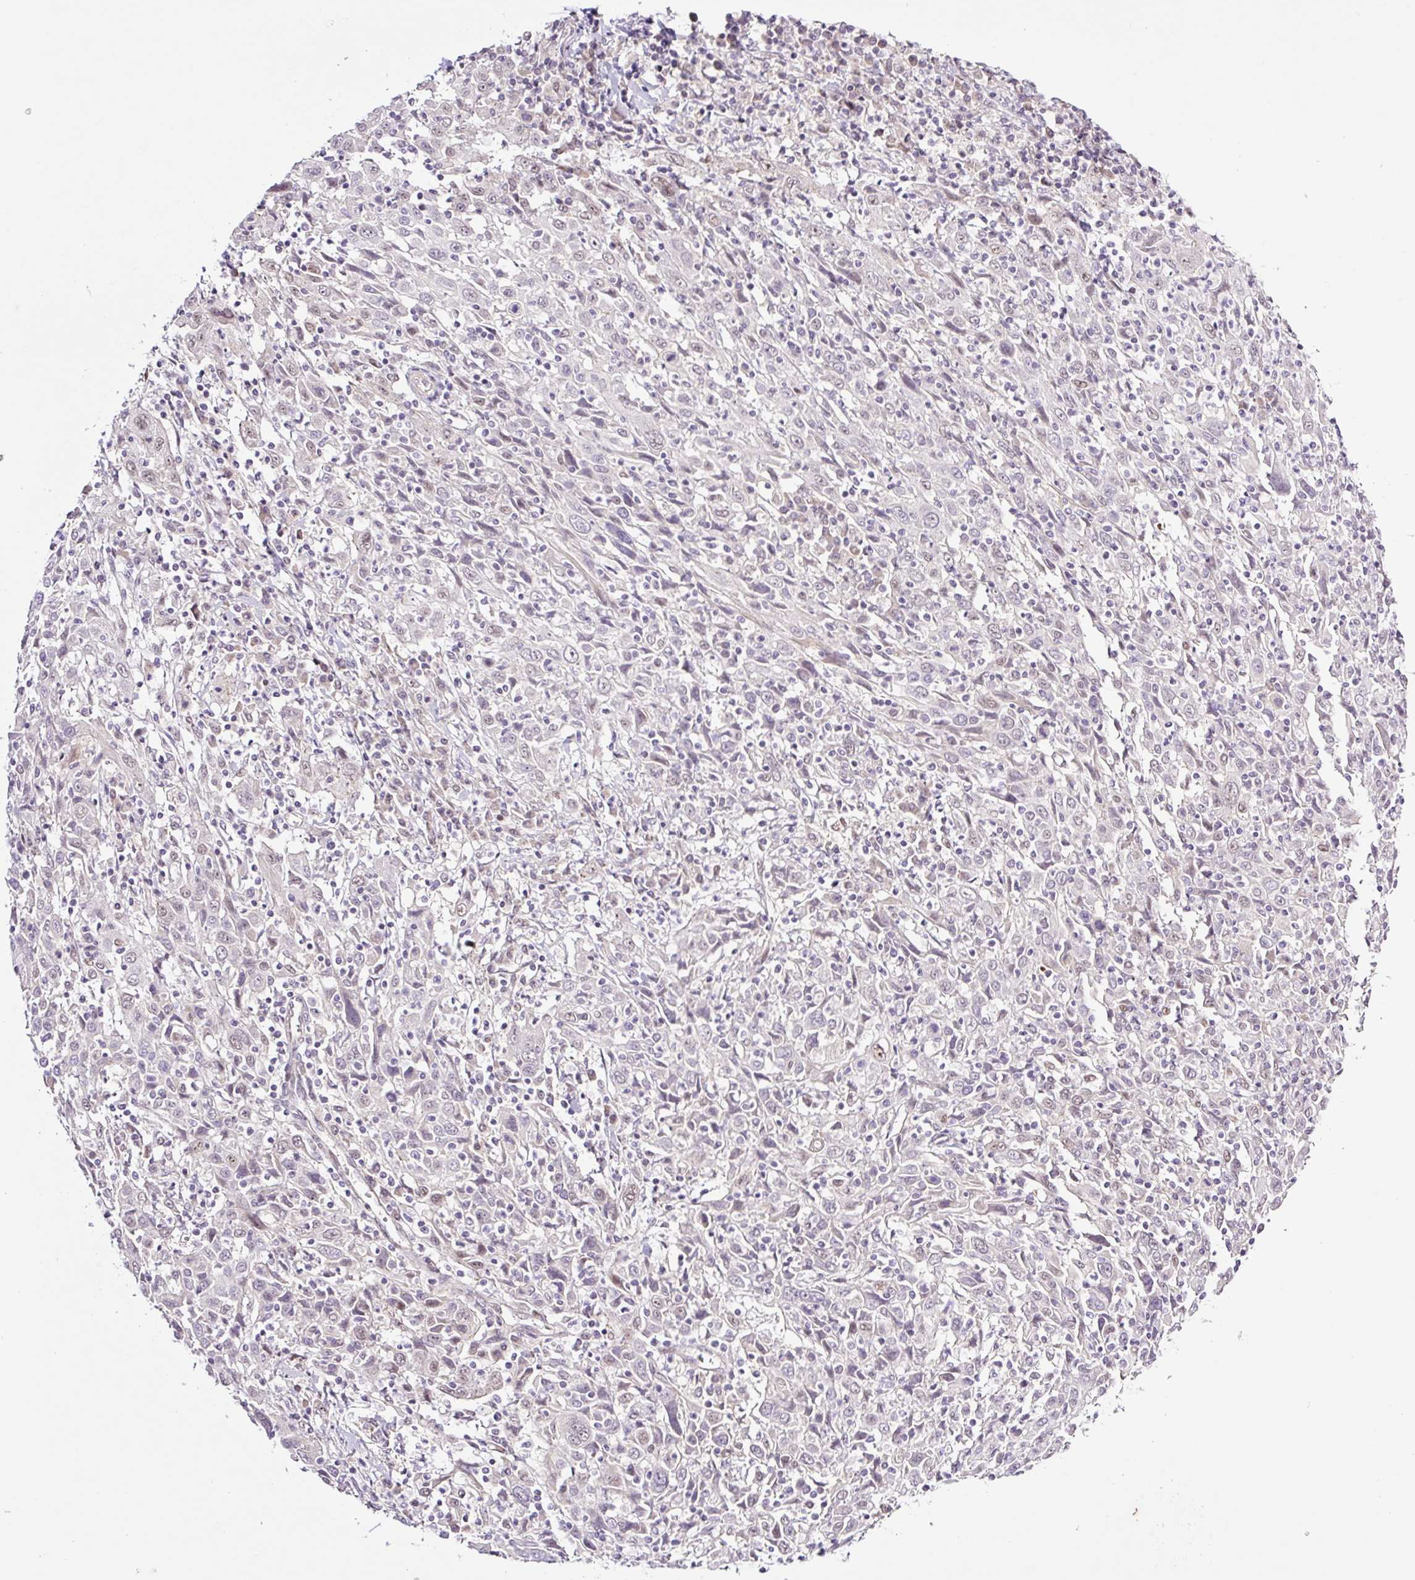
{"staining": {"intensity": "weak", "quantity": "<25%", "location": "nuclear"}, "tissue": "cervical cancer", "cell_type": "Tumor cells", "image_type": "cancer", "snomed": [{"axis": "morphology", "description": "Squamous cell carcinoma, NOS"}, {"axis": "topography", "description": "Cervix"}], "caption": "Tumor cells show no significant staining in cervical cancer (squamous cell carcinoma).", "gene": "ICE1", "patient": {"sex": "female", "age": 46}}